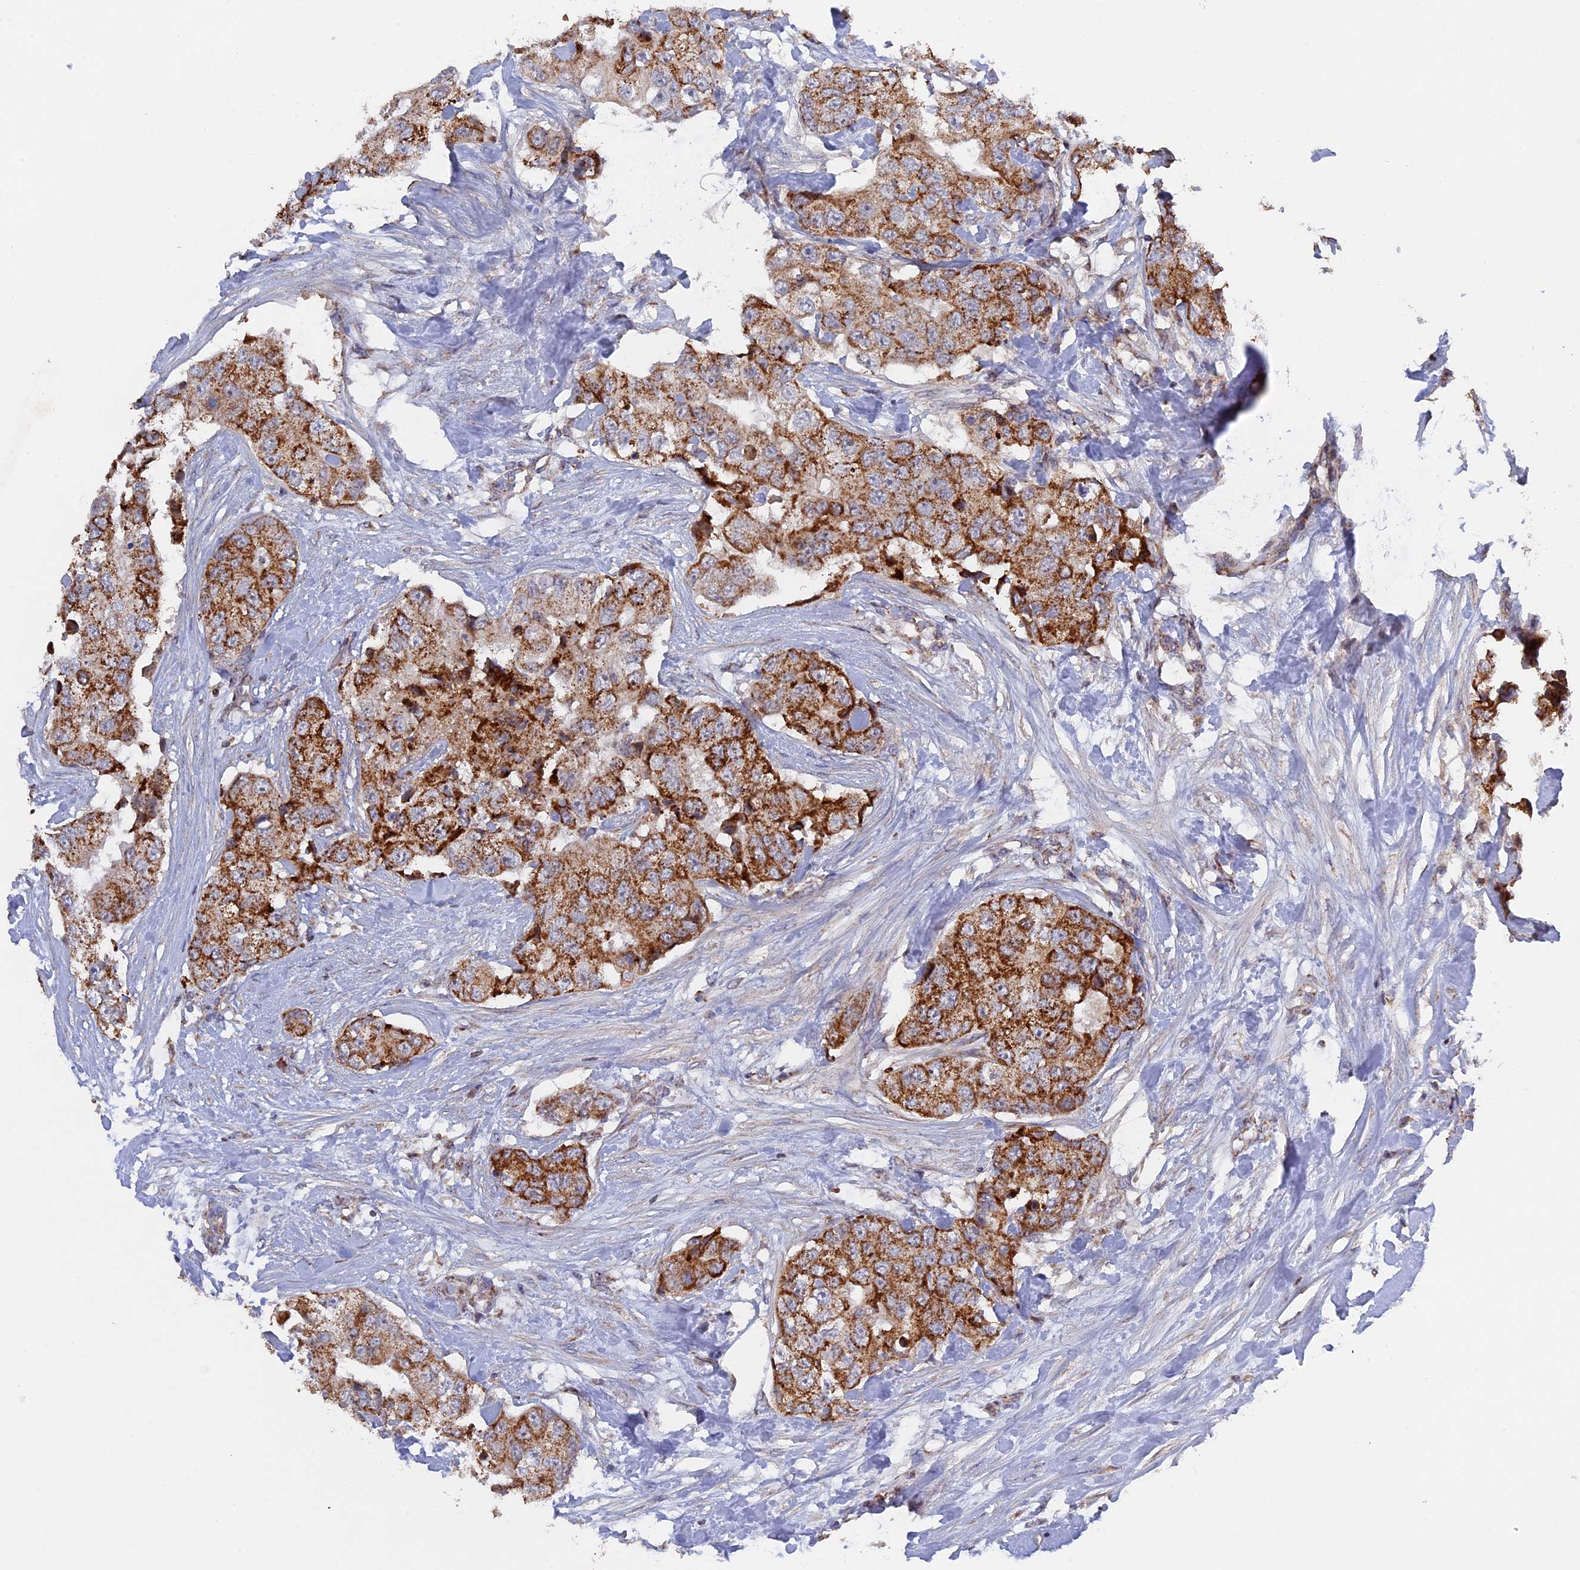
{"staining": {"intensity": "moderate", "quantity": ">75%", "location": "cytoplasmic/membranous"}, "tissue": "breast cancer", "cell_type": "Tumor cells", "image_type": "cancer", "snomed": [{"axis": "morphology", "description": "Duct carcinoma"}, {"axis": "topography", "description": "Breast"}], "caption": "Immunohistochemistry of infiltrating ductal carcinoma (breast) displays medium levels of moderate cytoplasmic/membranous staining in approximately >75% of tumor cells.", "gene": "MPV17L", "patient": {"sex": "female", "age": 62}}